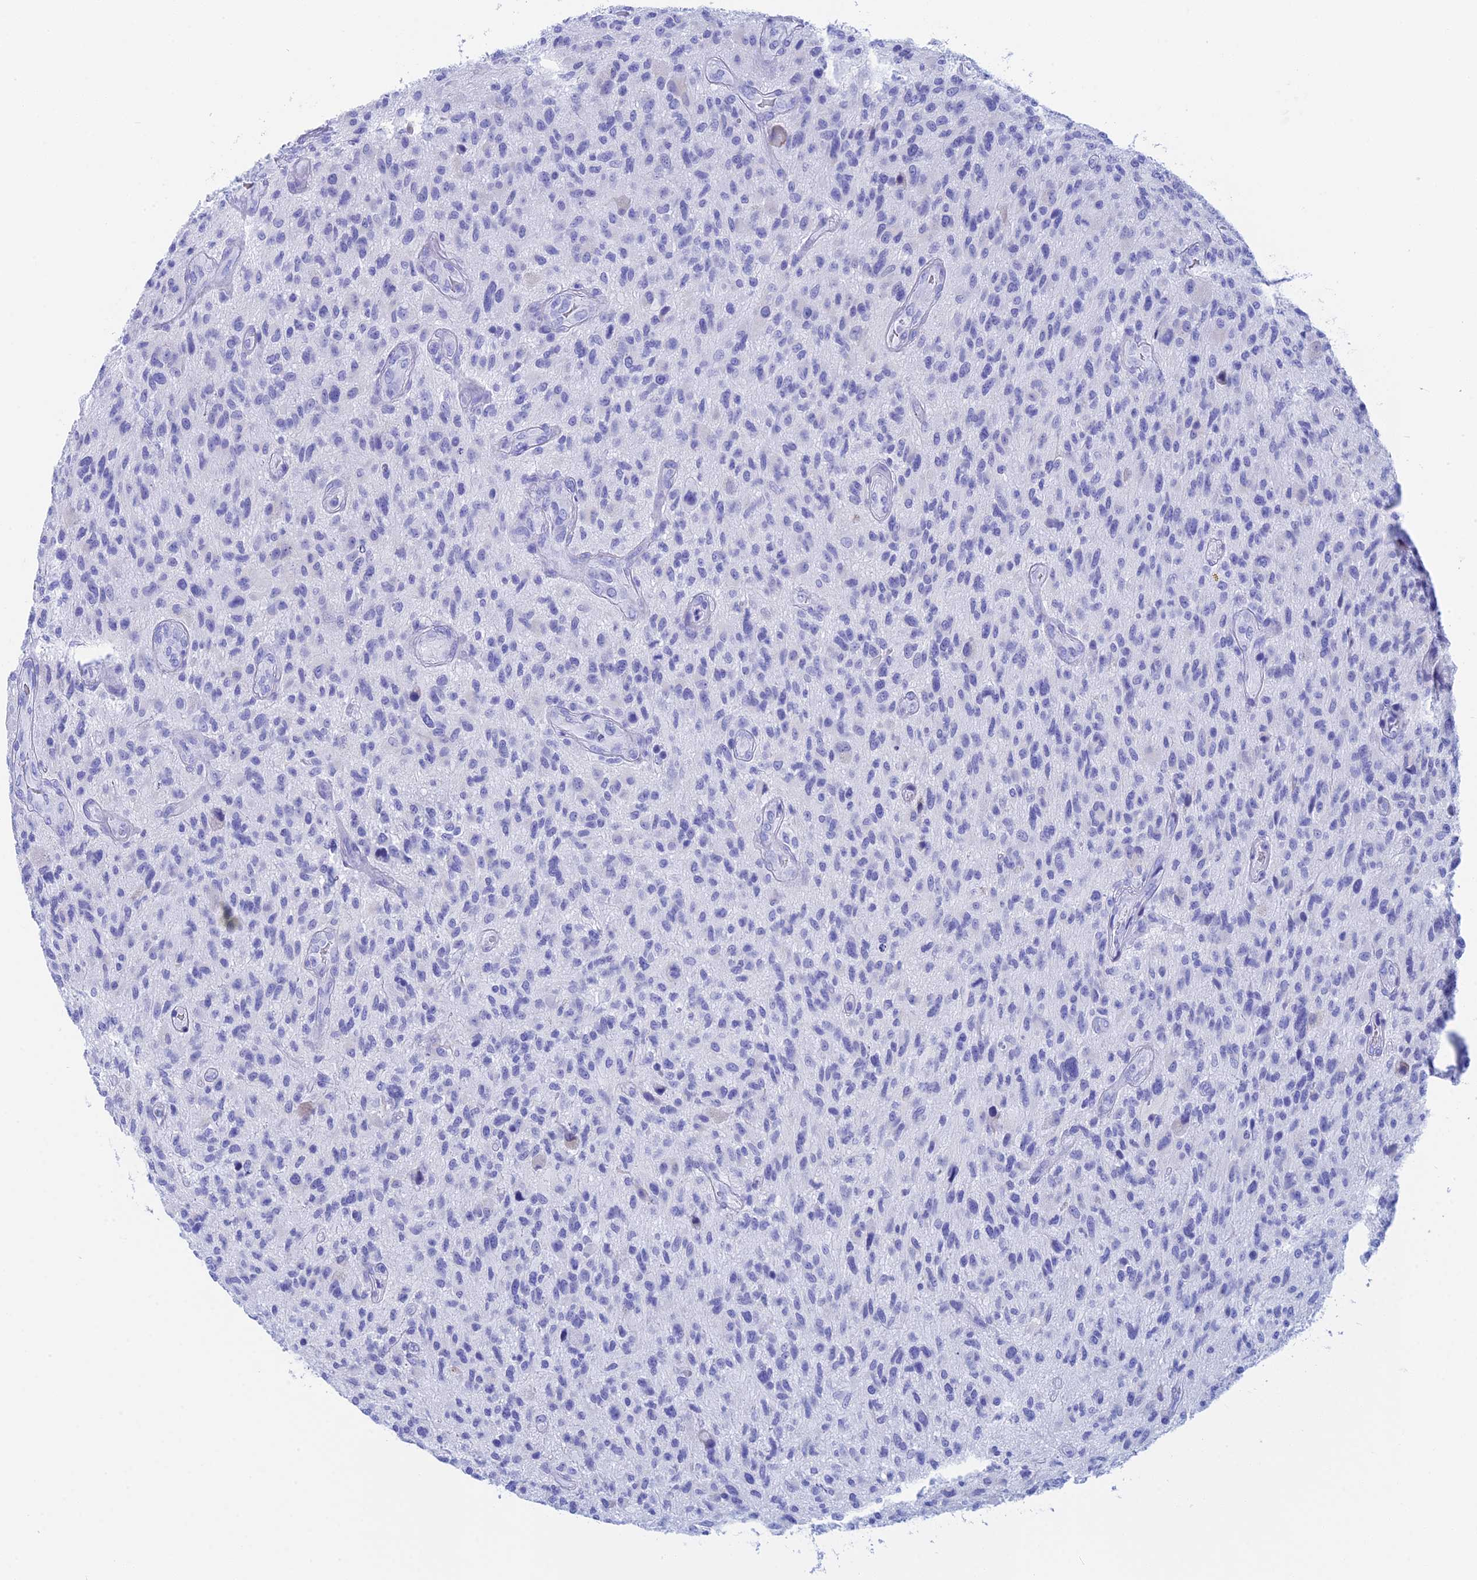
{"staining": {"intensity": "negative", "quantity": "none", "location": "none"}, "tissue": "glioma", "cell_type": "Tumor cells", "image_type": "cancer", "snomed": [{"axis": "morphology", "description": "Glioma, malignant, High grade"}, {"axis": "topography", "description": "Brain"}], "caption": "This is an IHC image of glioma. There is no staining in tumor cells.", "gene": "TEX101", "patient": {"sex": "male", "age": 47}}